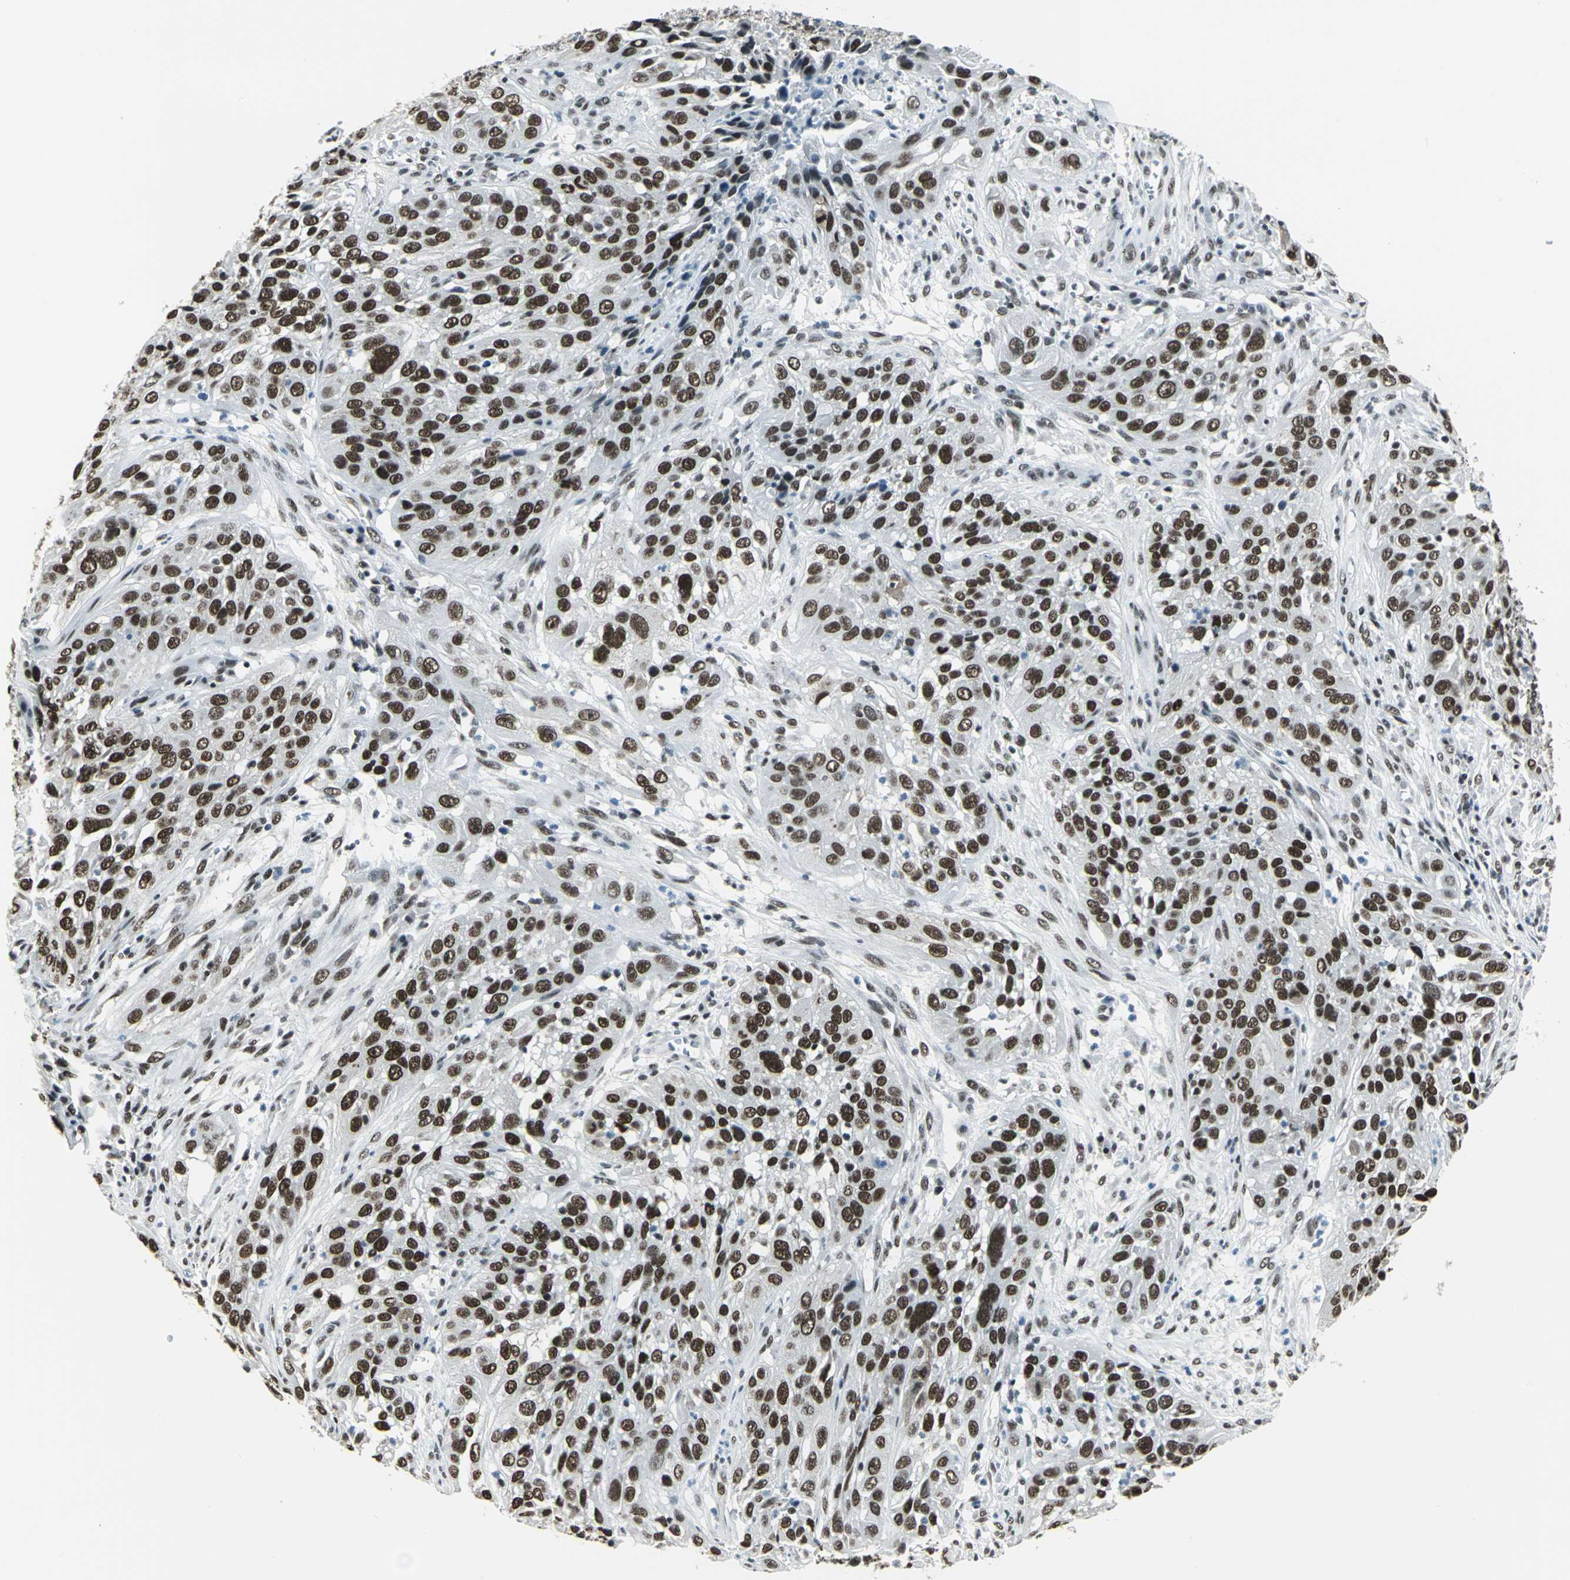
{"staining": {"intensity": "strong", "quantity": ">75%", "location": "nuclear"}, "tissue": "cervical cancer", "cell_type": "Tumor cells", "image_type": "cancer", "snomed": [{"axis": "morphology", "description": "Squamous cell carcinoma, NOS"}, {"axis": "topography", "description": "Cervix"}], "caption": "Immunohistochemistry (IHC) (DAB) staining of human cervical cancer (squamous cell carcinoma) shows strong nuclear protein expression in approximately >75% of tumor cells.", "gene": "ADNP", "patient": {"sex": "female", "age": 32}}